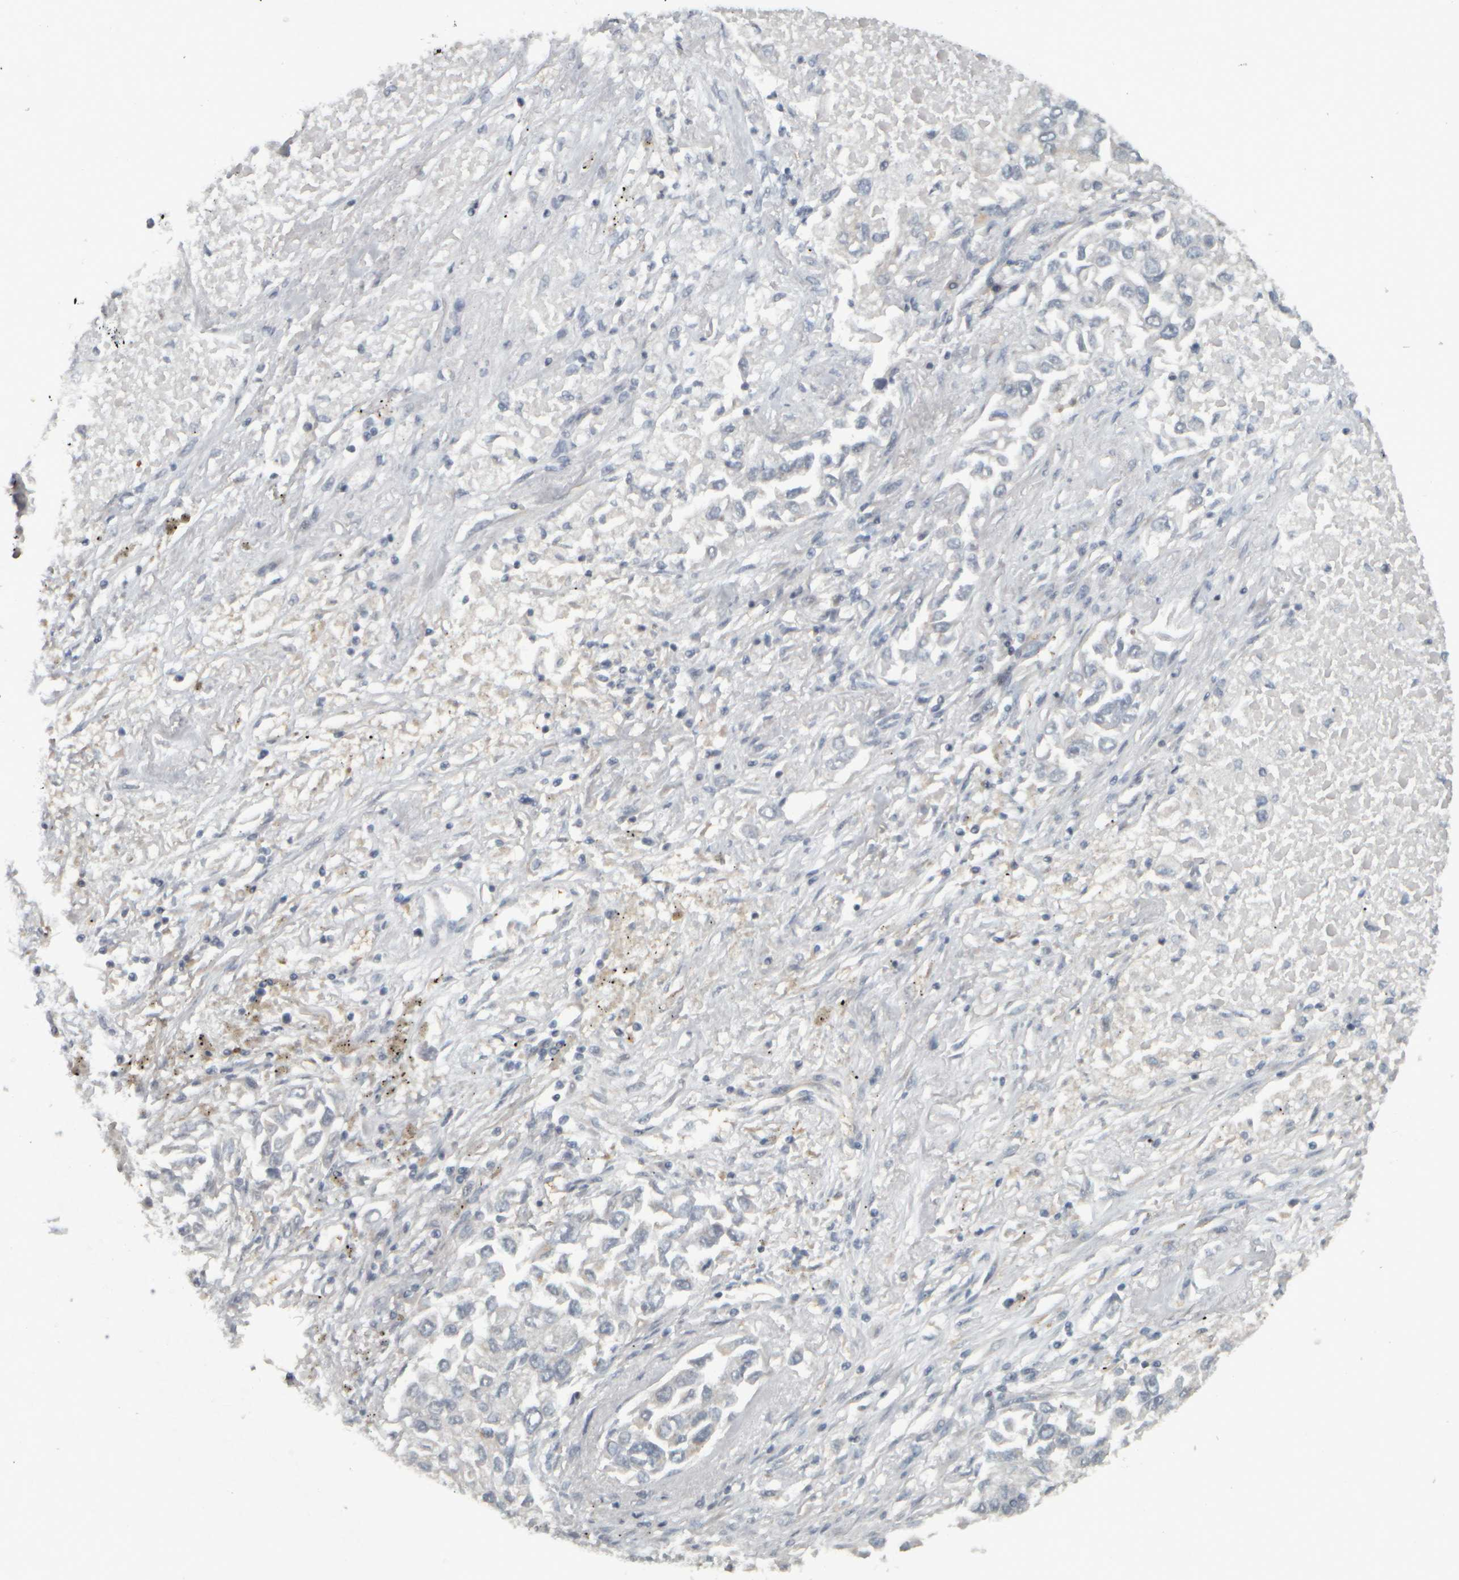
{"staining": {"intensity": "negative", "quantity": "none", "location": "none"}, "tissue": "lung cancer", "cell_type": "Tumor cells", "image_type": "cancer", "snomed": [{"axis": "morphology", "description": "Inflammation, NOS"}, {"axis": "morphology", "description": "Adenocarcinoma, NOS"}, {"axis": "topography", "description": "Lung"}], "caption": "IHC of human adenocarcinoma (lung) exhibits no expression in tumor cells.", "gene": "NAPG", "patient": {"sex": "male", "age": 63}}